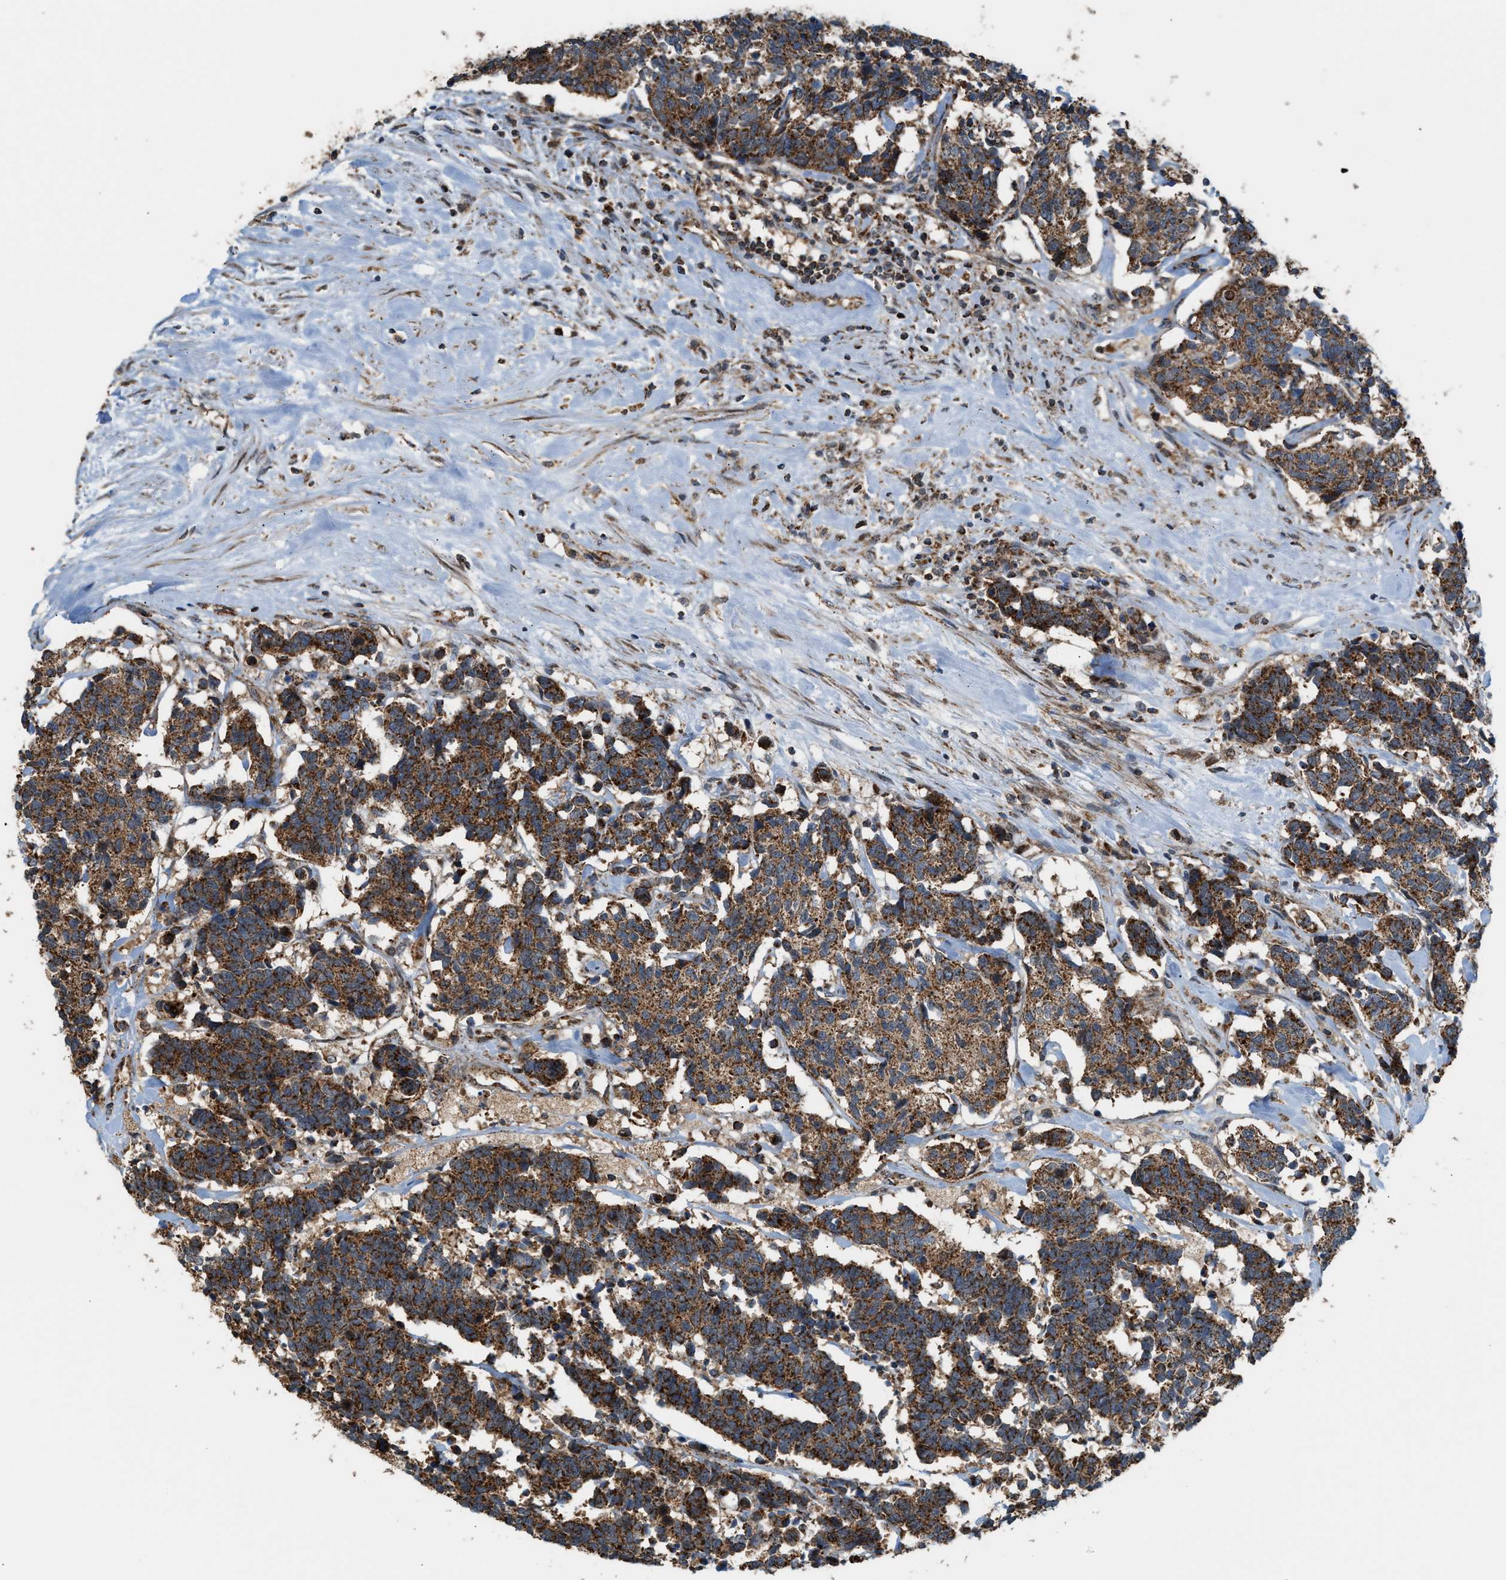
{"staining": {"intensity": "strong", "quantity": ">75%", "location": "cytoplasmic/membranous"}, "tissue": "carcinoid", "cell_type": "Tumor cells", "image_type": "cancer", "snomed": [{"axis": "morphology", "description": "Carcinoma, NOS"}, {"axis": "morphology", "description": "Carcinoid, malignant, NOS"}, {"axis": "topography", "description": "Urinary bladder"}], "caption": "This is an image of immunohistochemistry (IHC) staining of carcinoid, which shows strong expression in the cytoplasmic/membranous of tumor cells.", "gene": "SGSM2", "patient": {"sex": "male", "age": 57}}